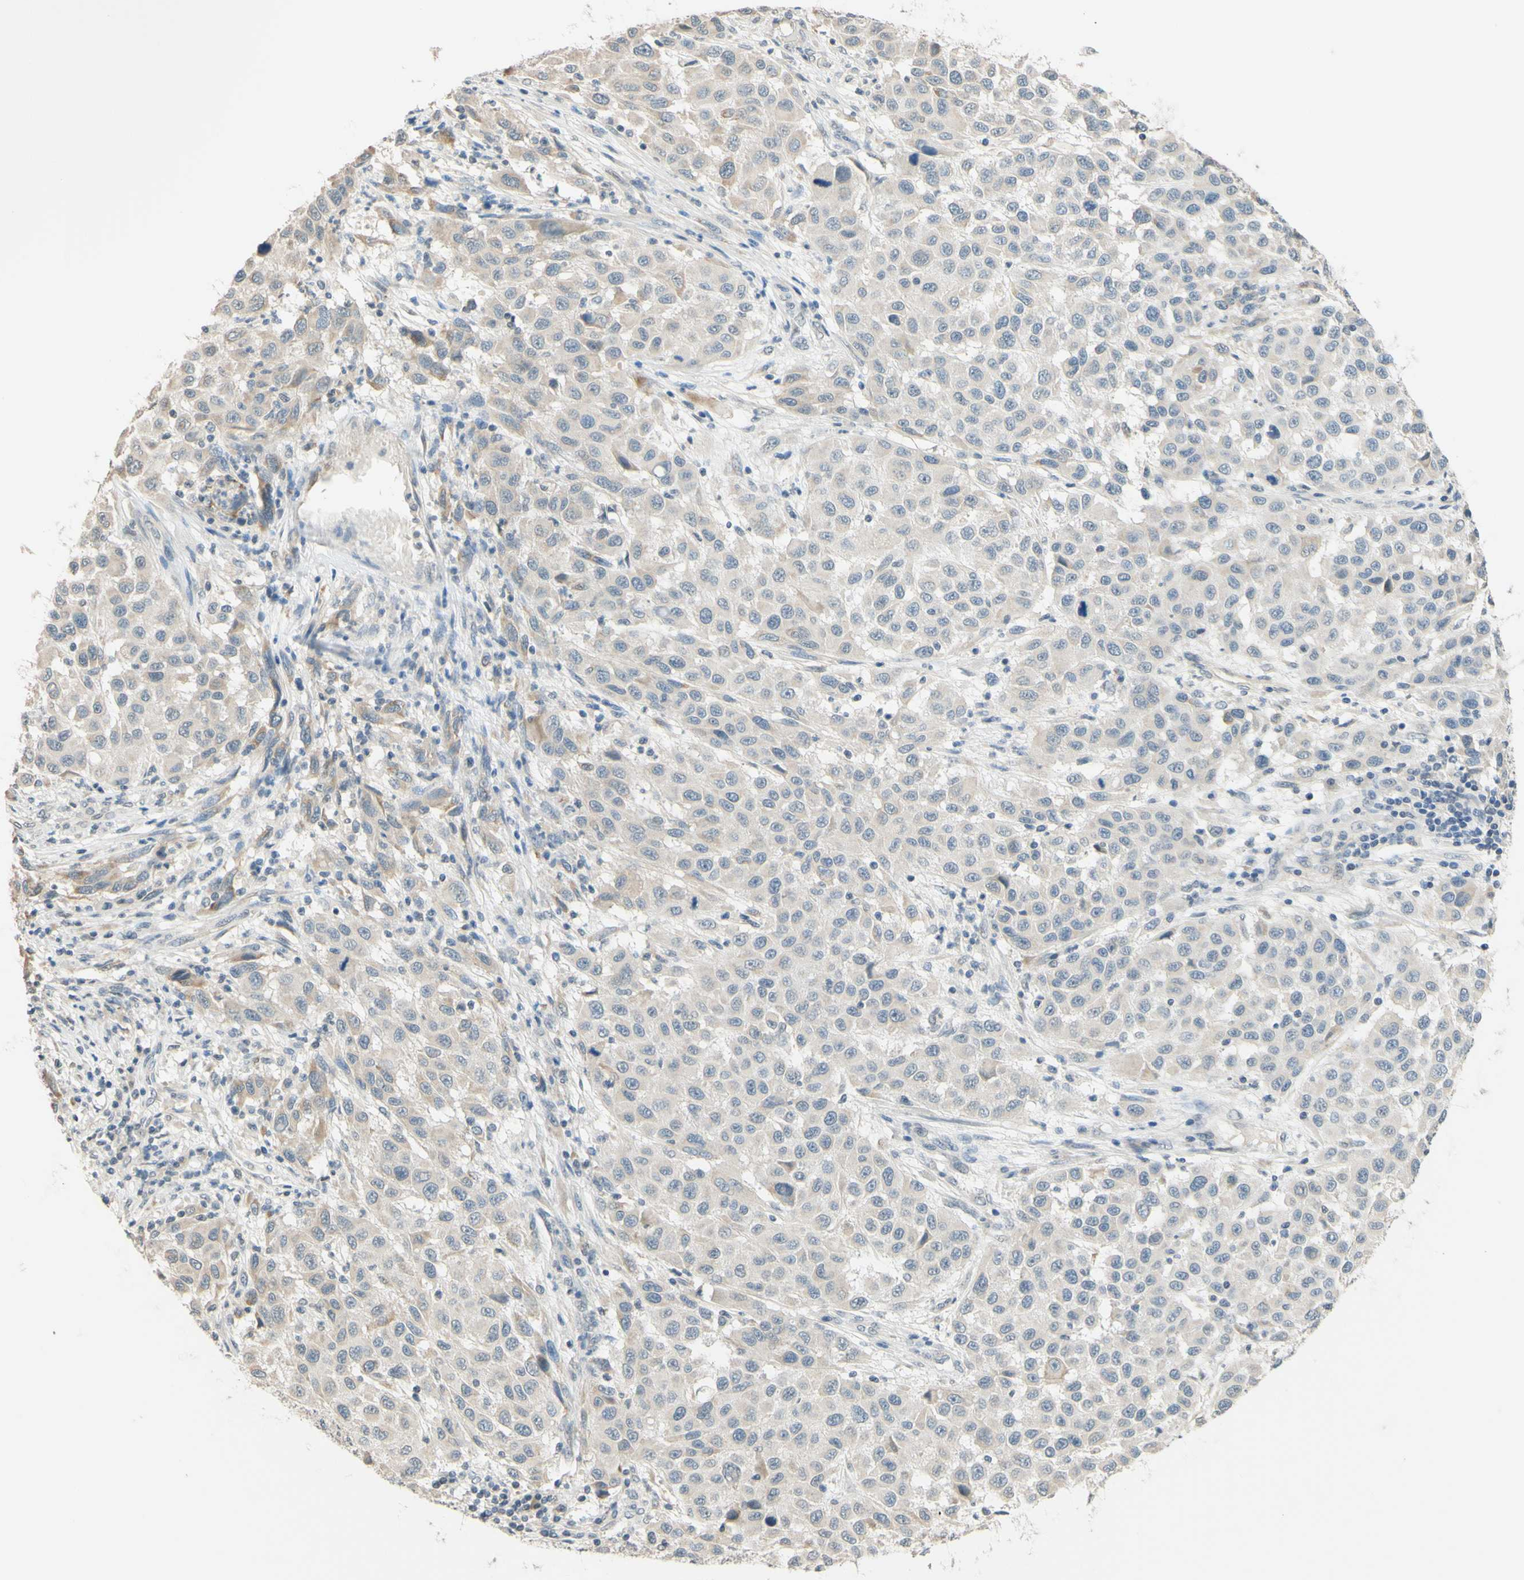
{"staining": {"intensity": "weak", "quantity": "25%-75%", "location": "cytoplasmic/membranous"}, "tissue": "melanoma", "cell_type": "Tumor cells", "image_type": "cancer", "snomed": [{"axis": "morphology", "description": "Malignant melanoma, Metastatic site"}, {"axis": "topography", "description": "Lymph node"}], "caption": "About 25%-75% of tumor cells in human malignant melanoma (metastatic site) reveal weak cytoplasmic/membranous protein staining as visualized by brown immunohistochemical staining.", "gene": "MAG", "patient": {"sex": "male", "age": 61}}